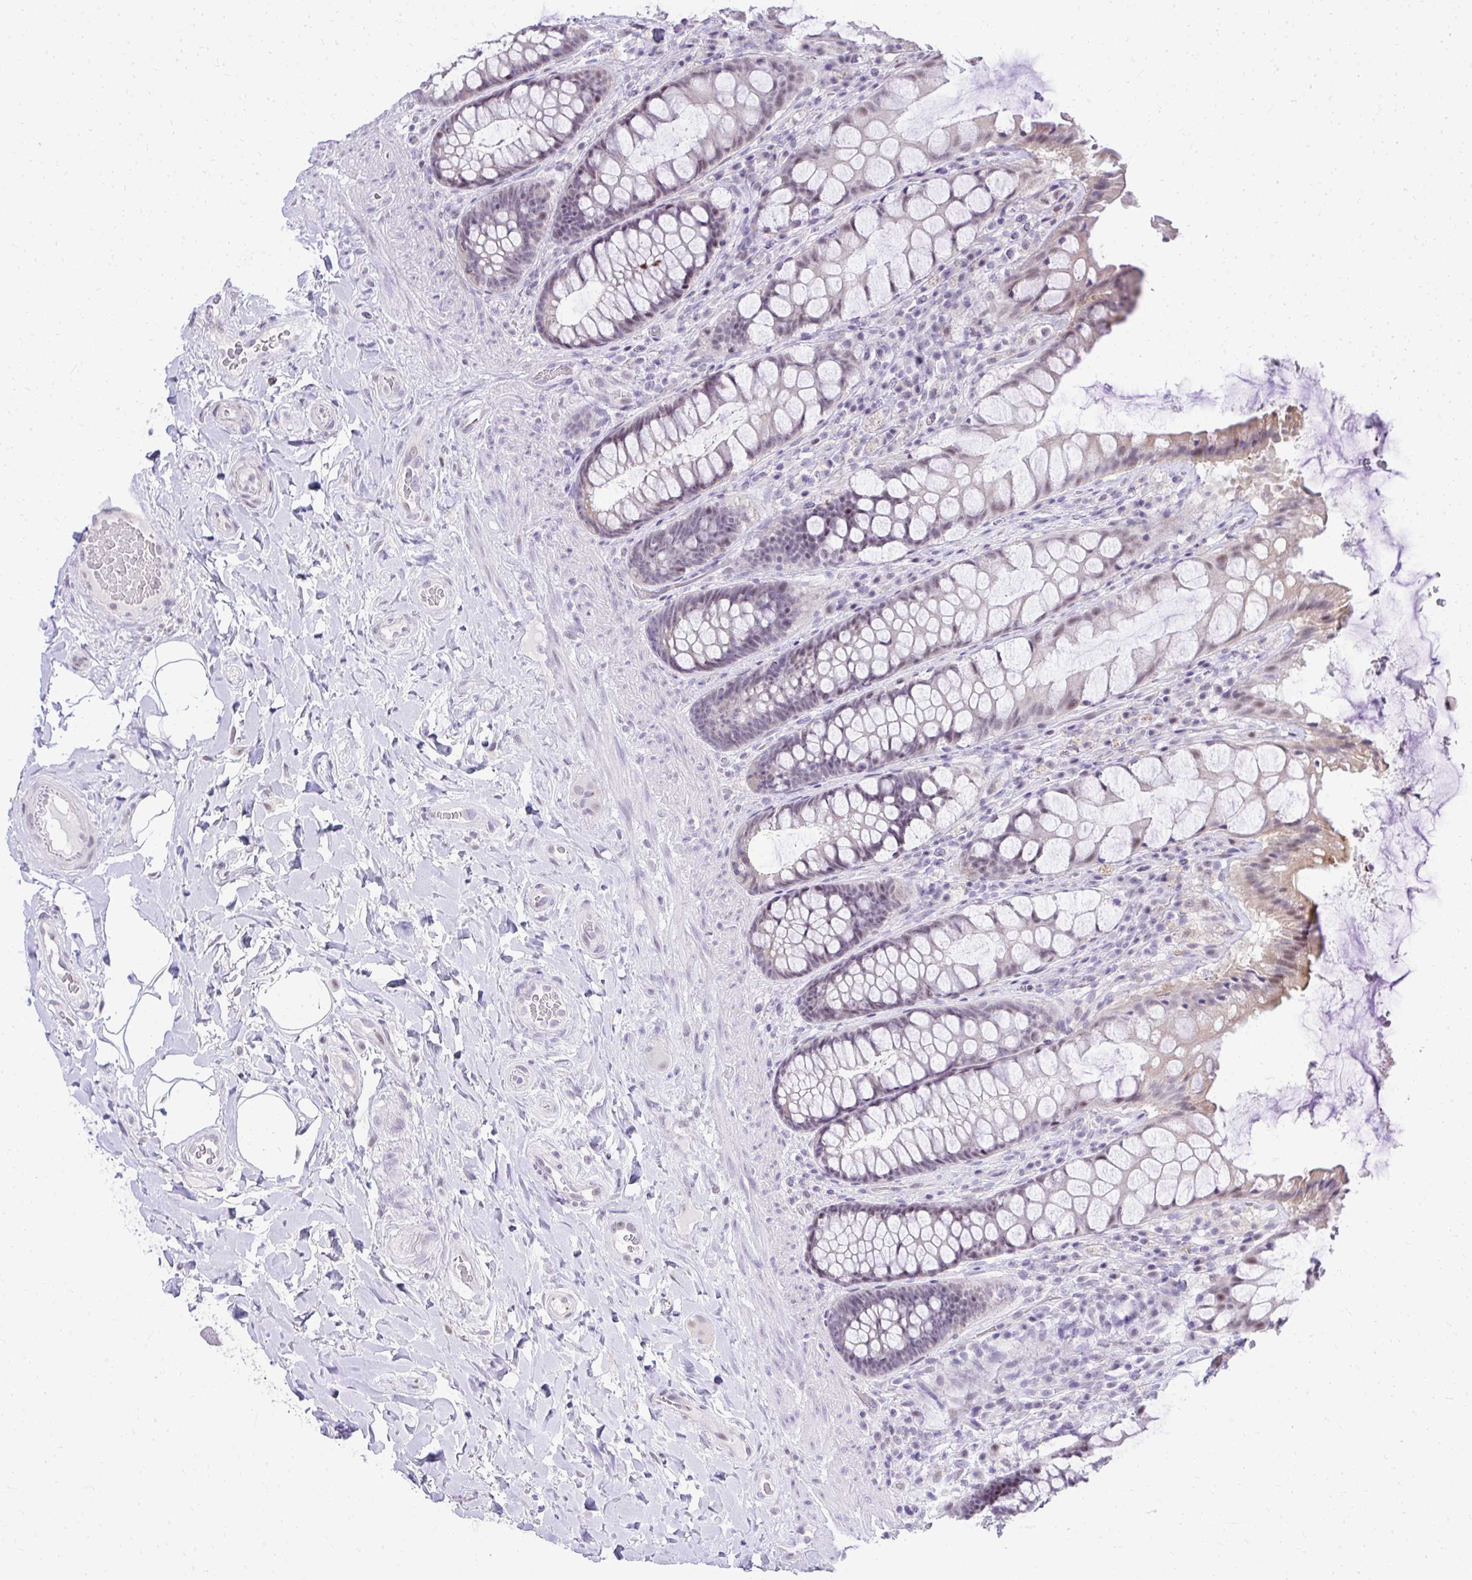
{"staining": {"intensity": "moderate", "quantity": "<25%", "location": "cytoplasmic/membranous"}, "tissue": "rectum", "cell_type": "Glandular cells", "image_type": "normal", "snomed": [{"axis": "morphology", "description": "Normal tissue, NOS"}, {"axis": "topography", "description": "Rectum"}], "caption": "About <25% of glandular cells in benign human rectum demonstrate moderate cytoplasmic/membranous protein positivity as visualized by brown immunohistochemical staining.", "gene": "EID3", "patient": {"sex": "female", "age": 58}}